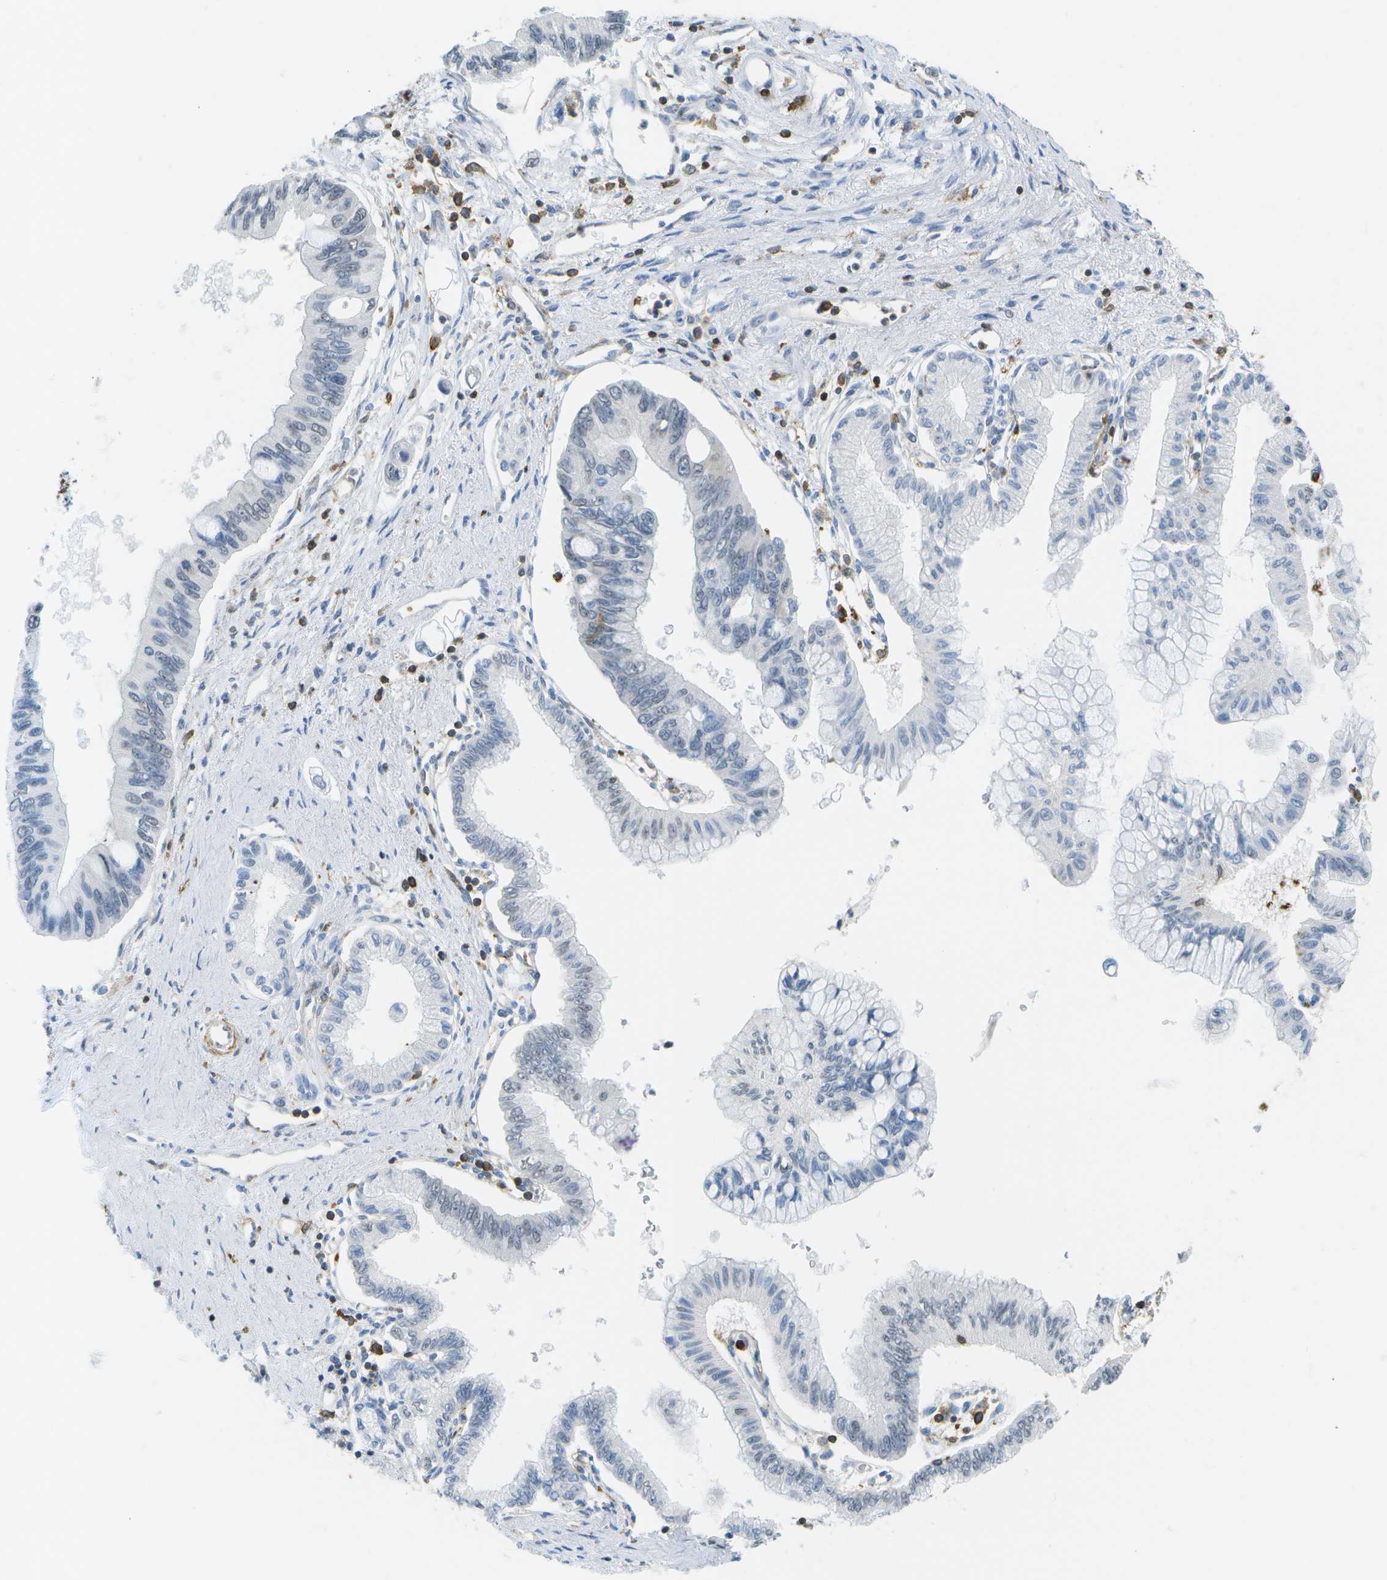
{"staining": {"intensity": "negative", "quantity": "none", "location": "none"}, "tissue": "pancreatic cancer", "cell_type": "Tumor cells", "image_type": "cancer", "snomed": [{"axis": "morphology", "description": "Adenocarcinoma, NOS"}, {"axis": "topography", "description": "Pancreas"}], "caption": "IHC histopathology image of neoplastic tissue: human adenocarcinoma (pancreatic) stained with DAB (3,3'-diaminobenzidine) exhibits no significant protein staining in tumor cells.", "gene": "RCSD1", "patient": {"sex": "female", "age": 77}}